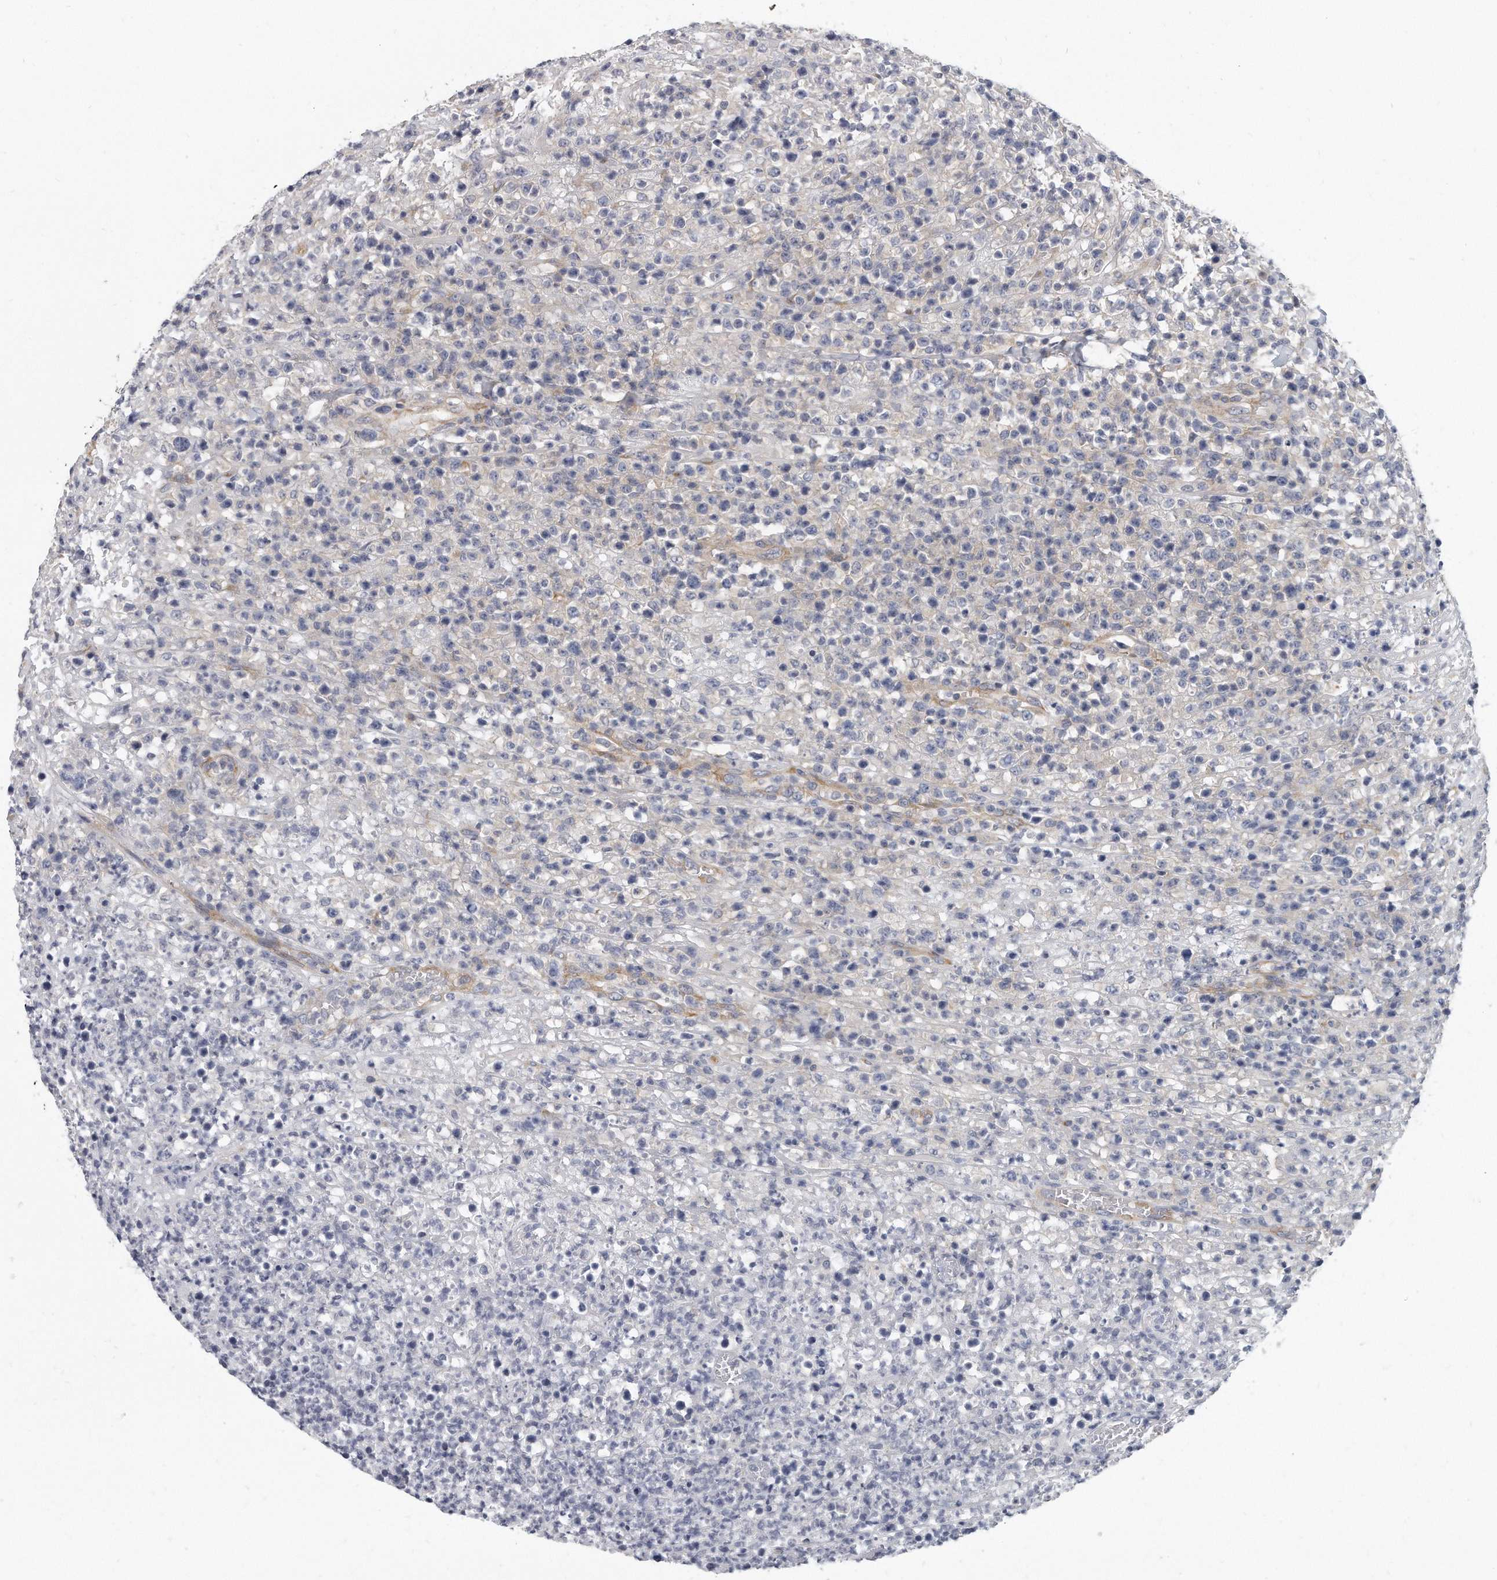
{"staining": {"intensity": "negative", "quantity": "none", "location": "none"}, "tissue": "lymphoma", "cell_type": "Tumor cells", "image_type": "cancer", "snomed": [{"axis": "morphology", "description": "Malignant lymphoma, non-Hodgkin's type, High grade"}, {"axis": "topography", "description": "Colon"}], "caption": "Immunohistochemical staining of human malignant lymphoma, non-Hodgkin's type (high-grade) shows no significant expression in tumor cells.", "gene": "PLEKHA6", "patient": {"sex": "female", "age": 53}}